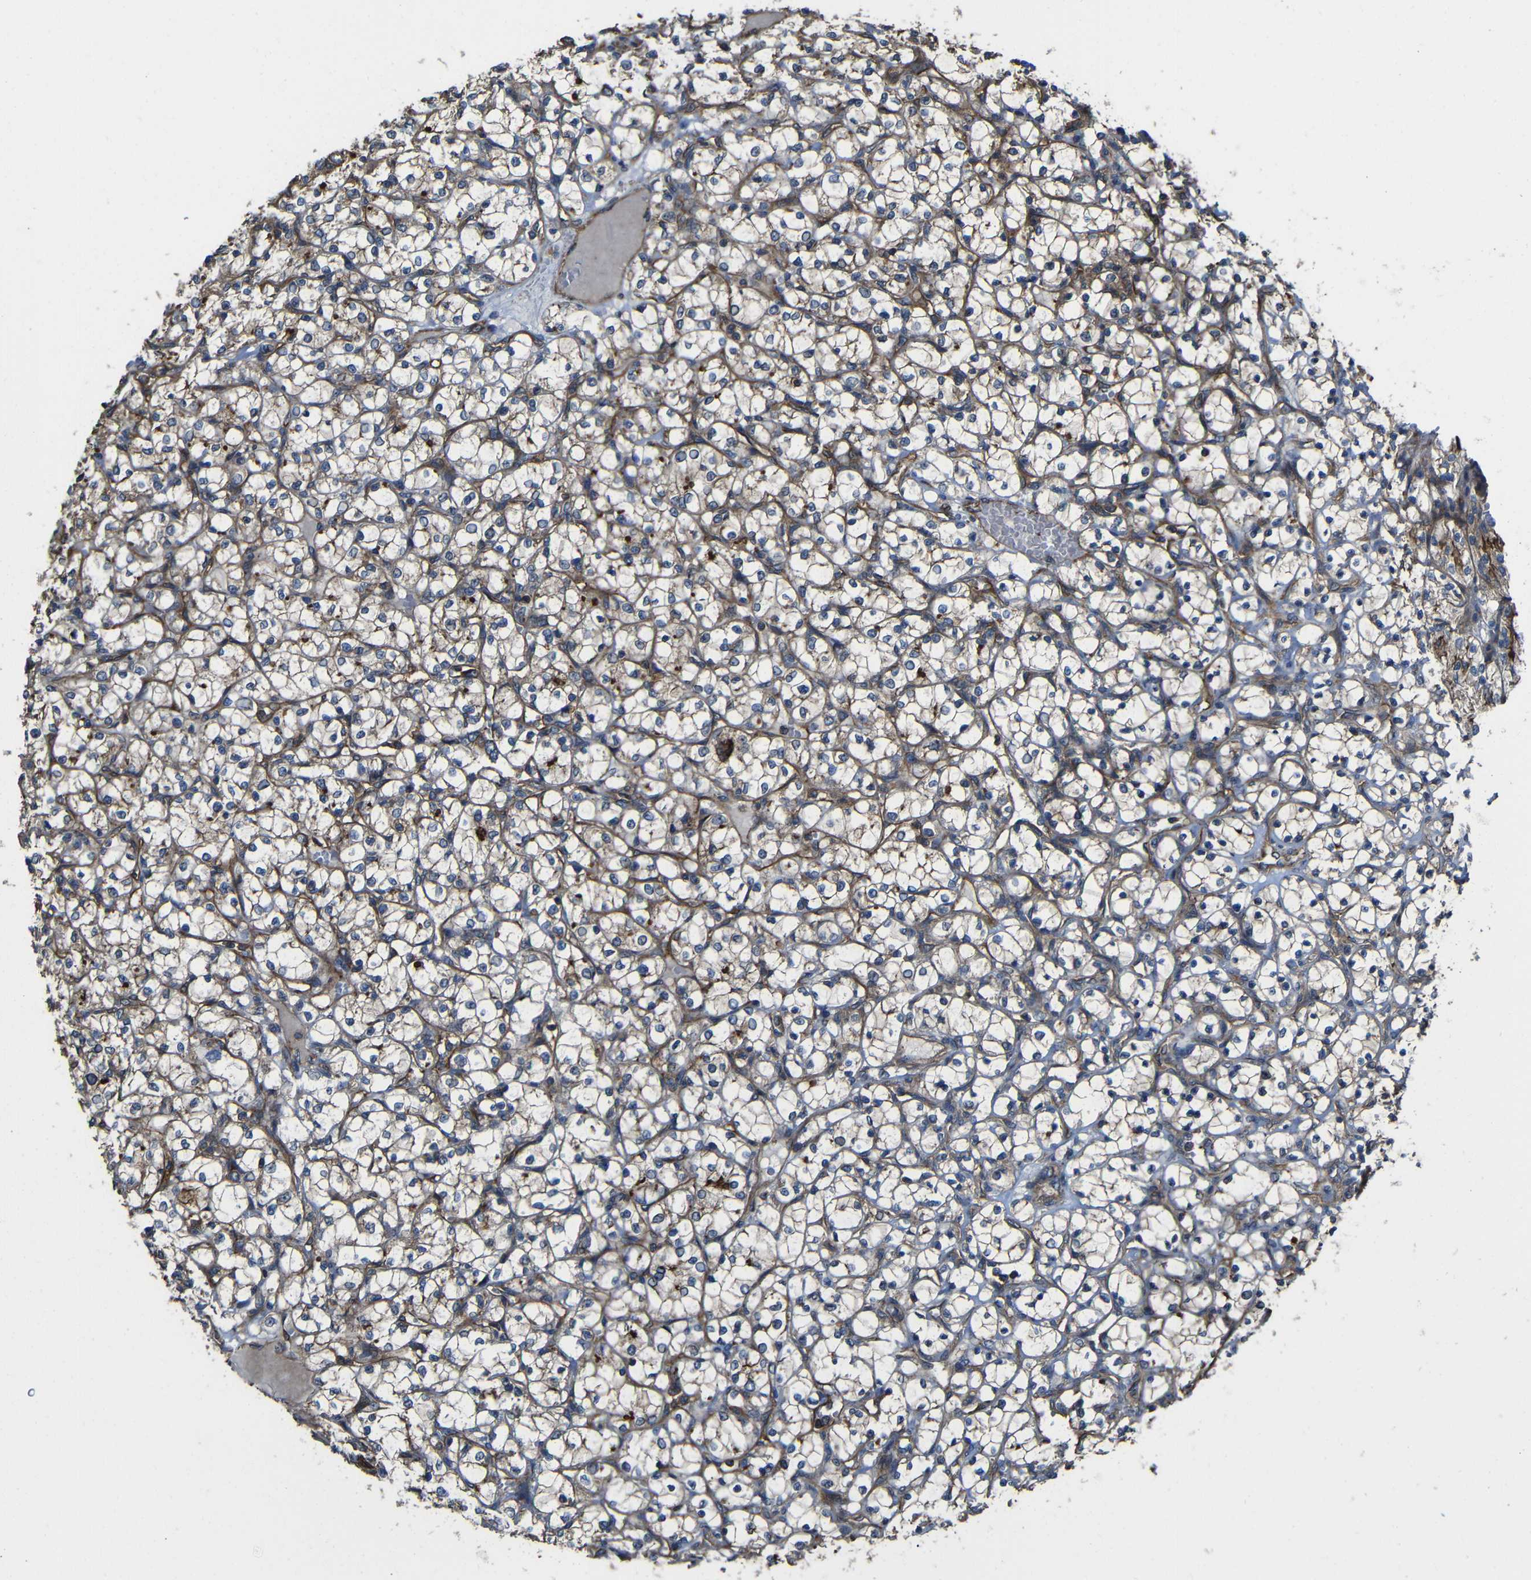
{"staining": {"intensity": "weak", "quantity": "25%-75%", "location": "cytoplasmic/membranous"}, "tissue": "renal cancer", "cell_type": "Tumor cells", "image_type": "cancer", "snomed": [{"axis": "morphology", "description": "Adenocarcinoma, NOS"}, {"axis": "topography", "description": "Kidney"}], "caption": "Renal cancer (adenocarcinoma) tissue demonstrates weak cytoplasmic/membranous staining in about 25%-75% of tumor cells, visualized by immunohistochemistry.", "gene": "PTCH1", "patient": {"sex": "female", "age": 69}}